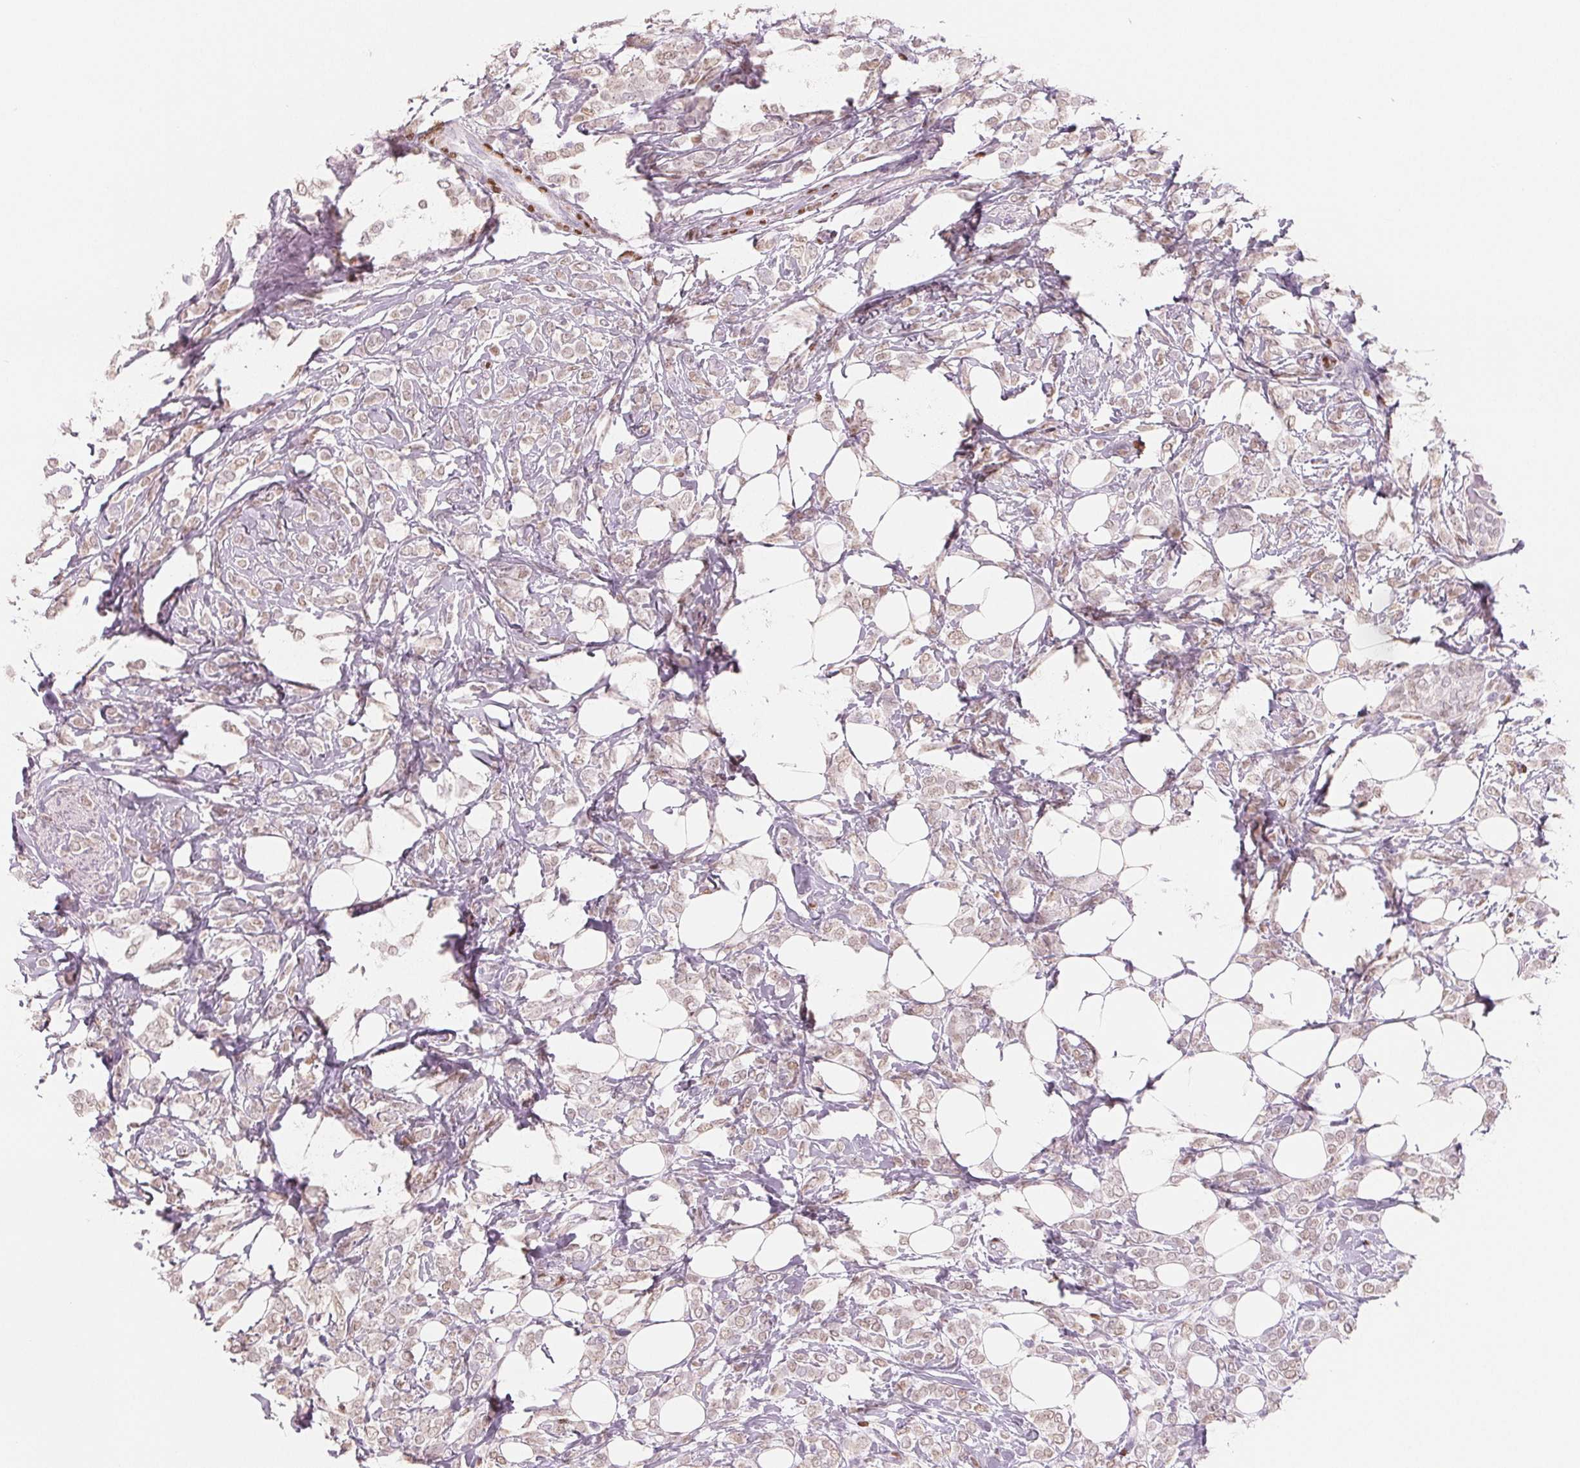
{"staining": {"intensity": "weak", "quantity": "<25%", "location": "cytoplasmic/membranous"}, "tissue": "breast cancer", "cell_type": "Tumor cells", "image_type": "cancer", "snomed": [{"axis": "morphology", "description": "Lobular carcinoma"}, {"axis": "topography", "description": "Breast"}], "caption": "Tumor cells are negative for brown protein staining in breast cancer.", "gene": "SMARCD3", "patient": {"sex": "female", "age": 49}}